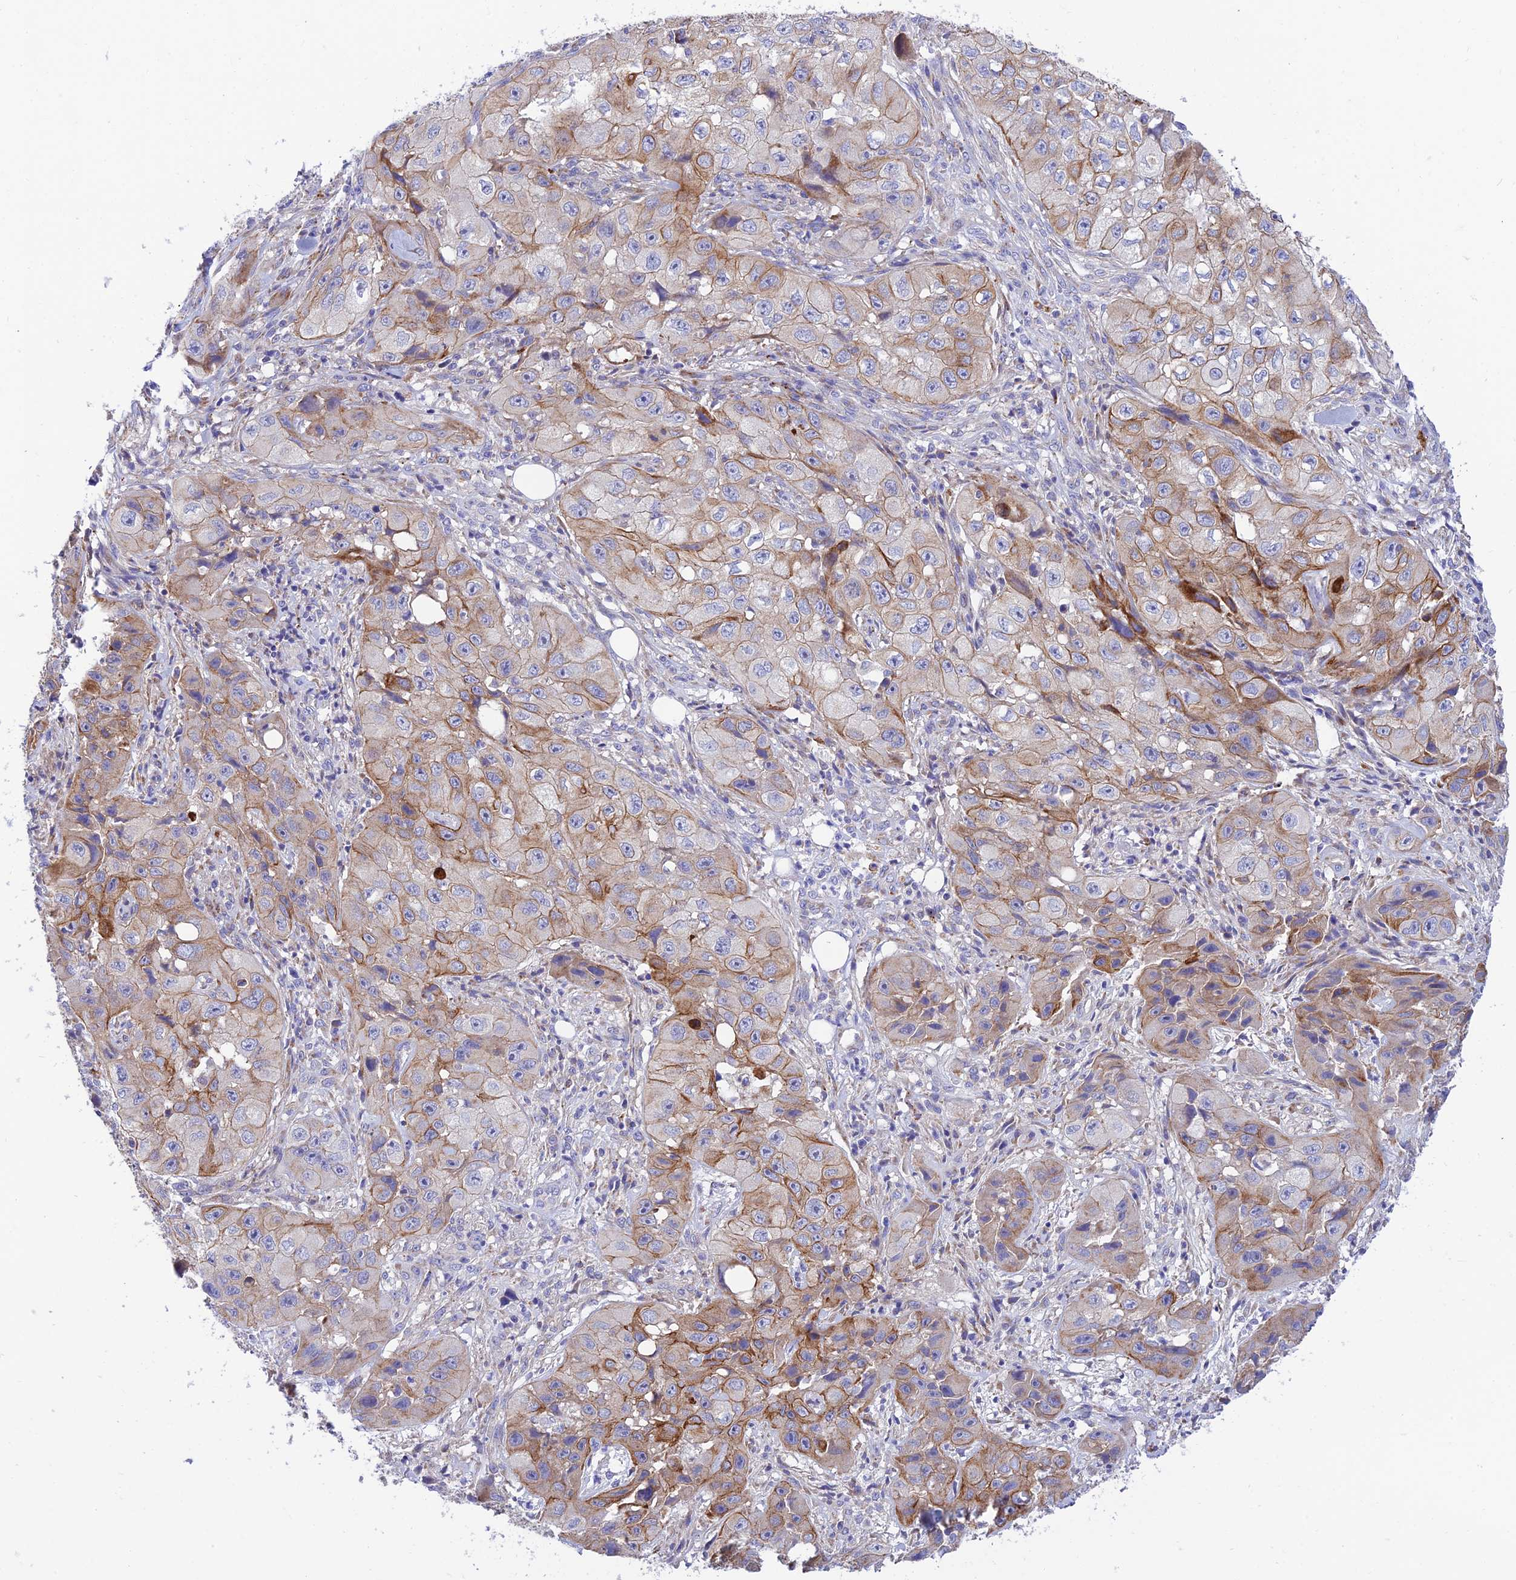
{"staining": {"intensity": "moderate", "quantity": "25%-75%", "location": "cytoplasmic/membranous"}, "tissue": "skin cancer", "cell_type": "Tumor cells", "image_type": "cancer", "snomed": [{"axis": "morphology", "description": "Squamous cell carcinoma, NOS"}, {"axis": "topography", "description": "Skin"}, {"axis": "topography", "description": "Subcutis"}], "caption": "Protein staining demonstrates moderate cytoplasmic/membranous positivity in approximately 25%-75% of tumor cells in squamous cell carcinoma (skin).", "gene": "CCDC157", "patient": {"sex": "male", "age": 73}}